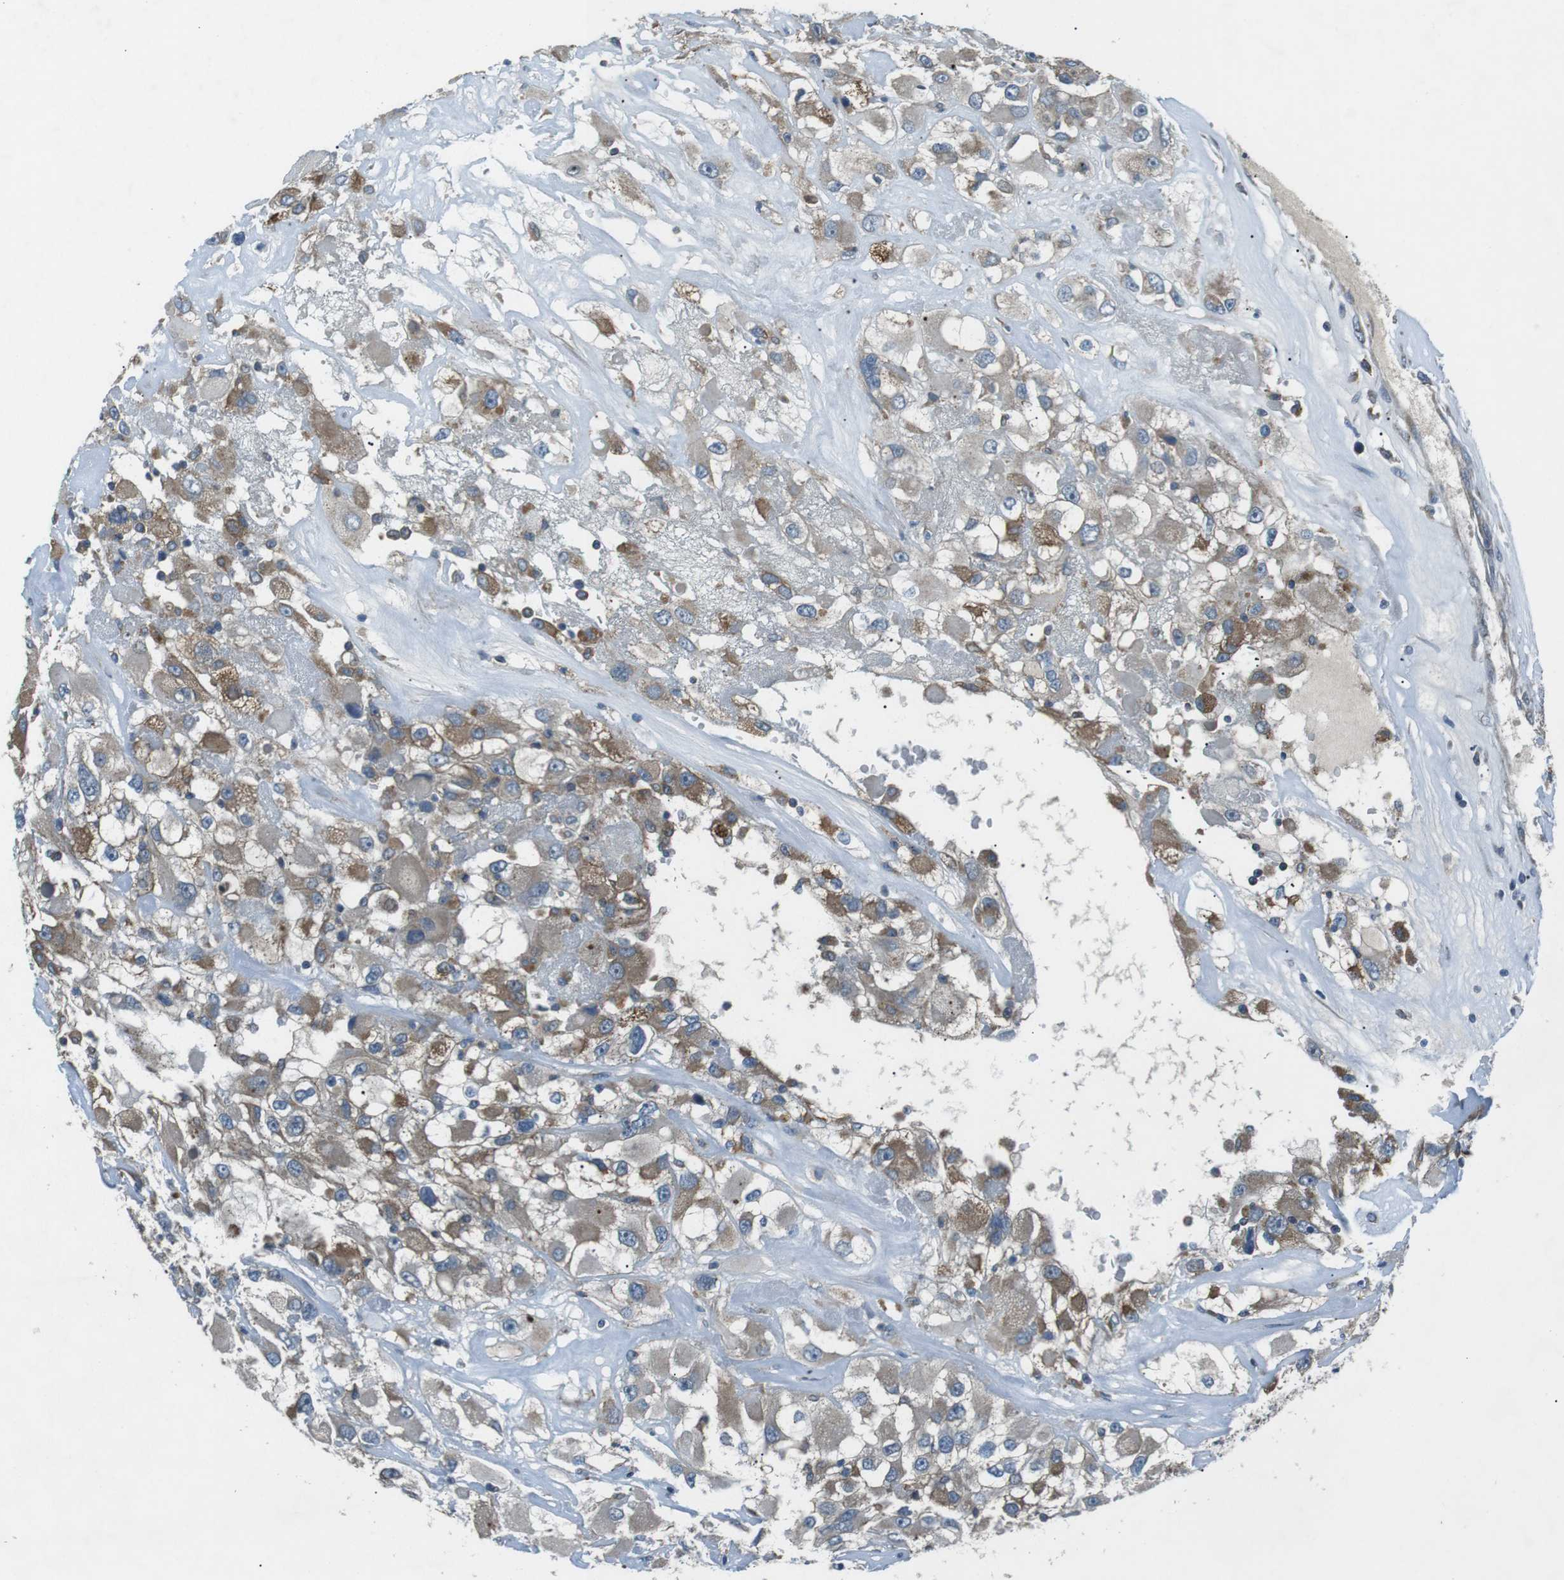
{"staining": {"intensity": "moderate", "quantity": ">75%", "location": "cytoplasmic/membranous"}, "tissue": "renal cancer", "cell_type": "Tumor cells", "image_type": "cancer", "snomed": [{"axis": "morphology", "description": "Adenocarcinoma, NOS"}, {"axis": "topography", "description": "Kidney"}], "caption": "A brown stain labels moderate cytoplasmic/membranous expression of a protein in human renal cancer tumor cells. The protein is stained brown, and the nuclei are stained in blue (DAB IHC with brightfield microscopy, high magnification).", "gene": "FAM3B", "patient": {"sex": "female", "age": 52}}